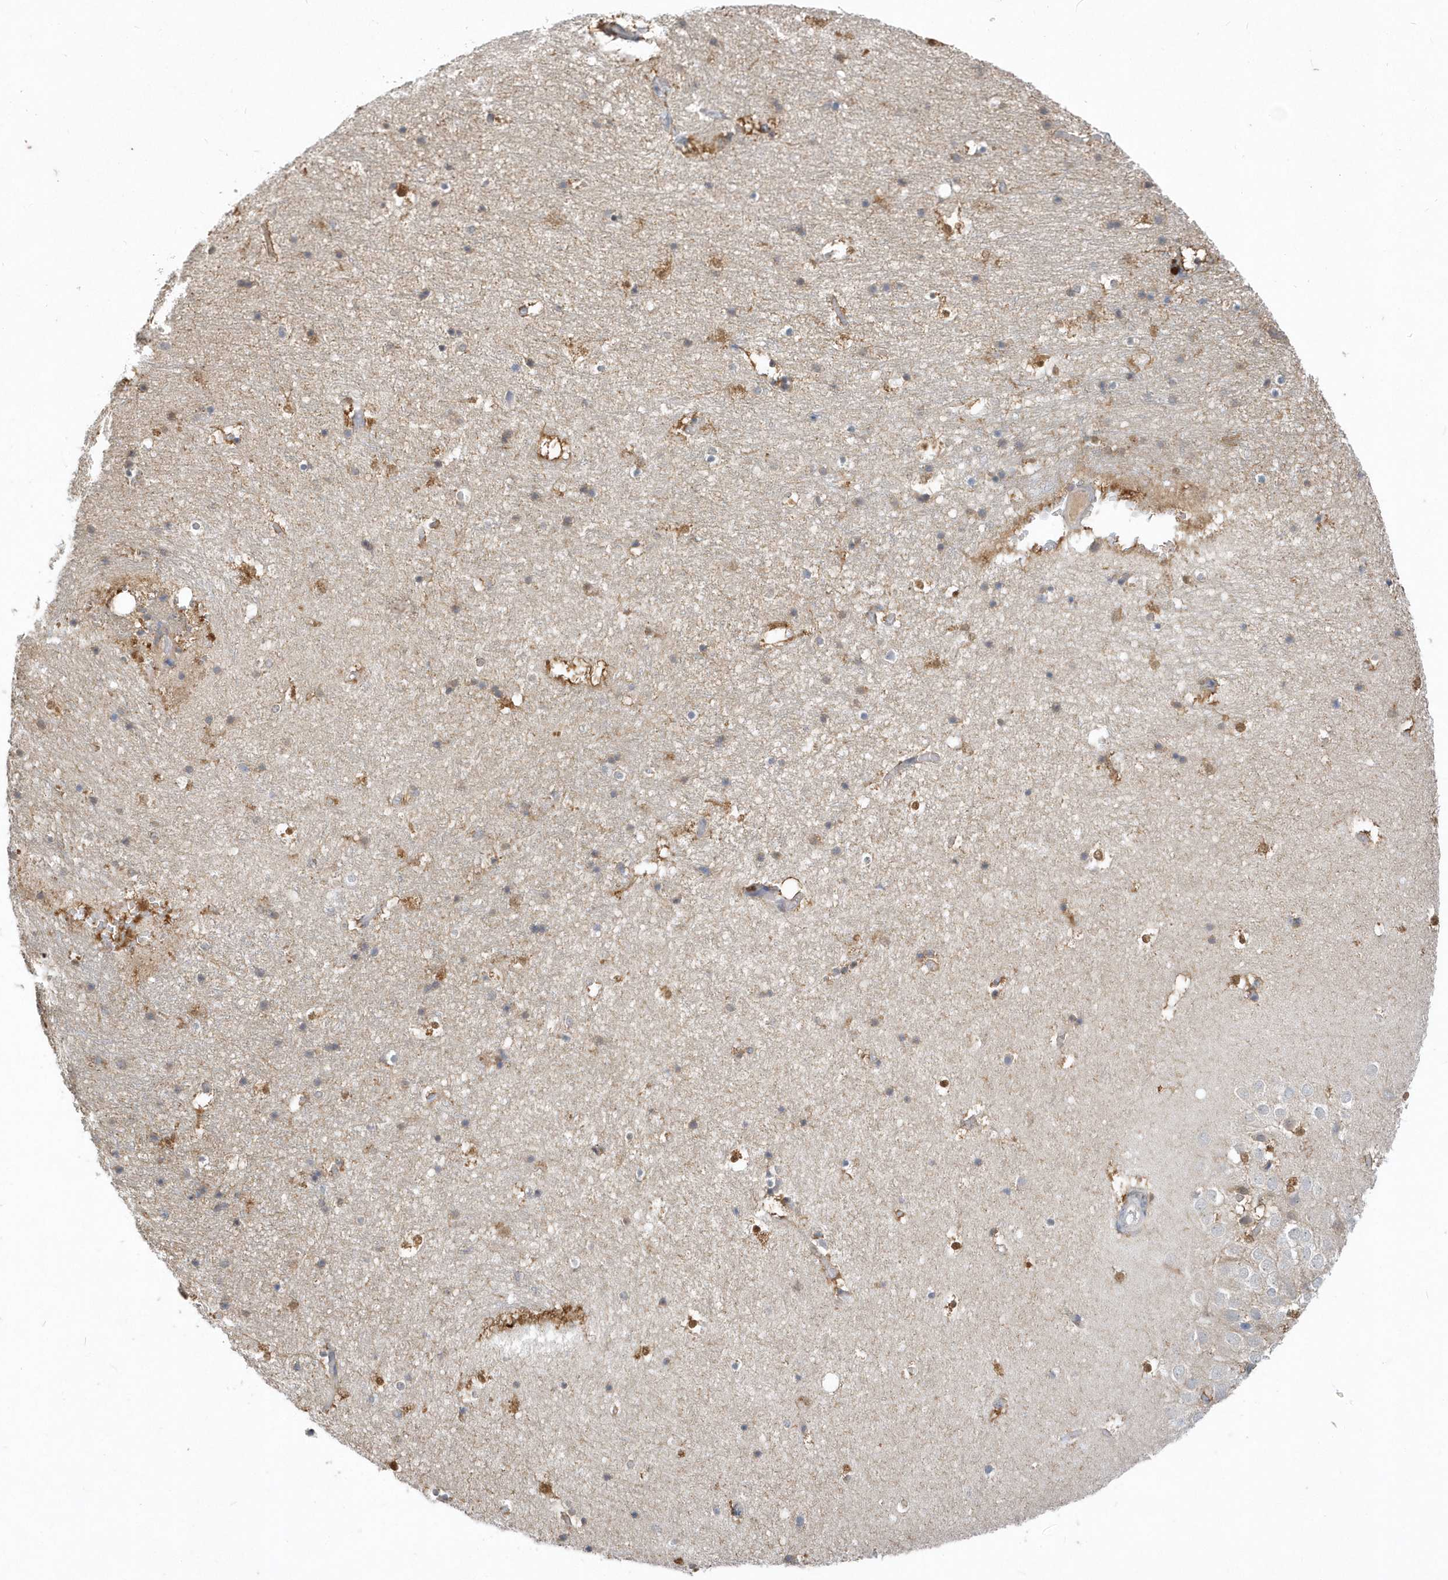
{"staining": {"intensity": "moderate", "quantity": "<25%", "location": "cytoplasmic/membranous"}, "tissue": "hippocampus", "cell_type": "Glial cells", "image_type": "normal", "snomed": [{"axis": "morphology", "description": "Normal tissue, NOS"}, {"axis": "topography", "description": "Hippocampus"}], "caption": "A photomicrograph showing moderate cytoplasmic/membranous positivity in approximately <25% of glial cells in unremarkable hippocampus, as visualized by brown immunohistochemical staining.", "gene": "AKR7A2", "patient": {"sex": "female", "age": 52}}